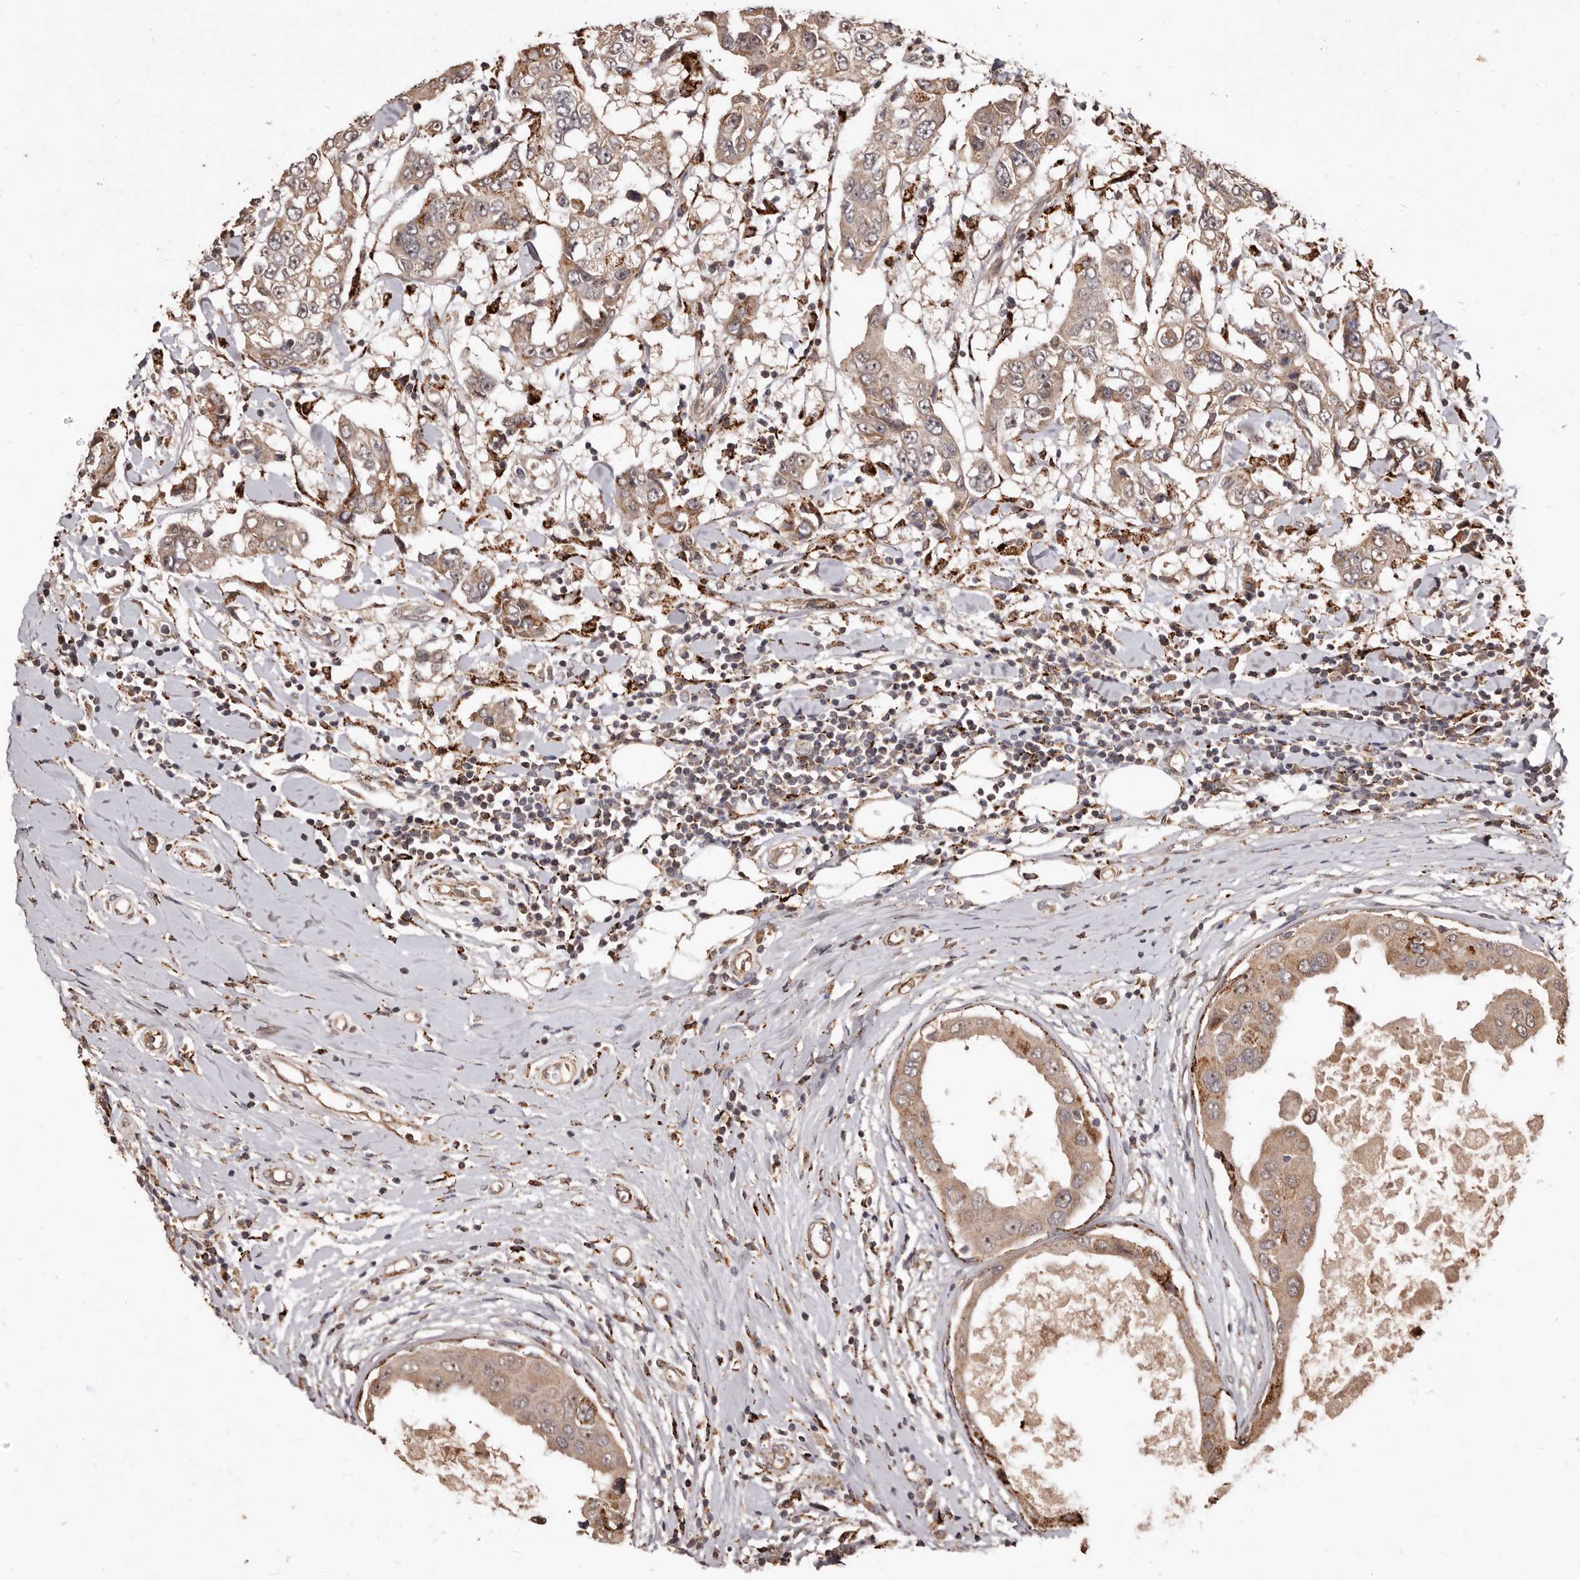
{"staining": {"intensity": "moderate", "quantity": ">75%", "location": "cytoplasmic/membranous"}, "tissue": "breast cancer", "cell_type": "Tumor cells", "image_type": "cancer", "snomed": [{"axis": "morphology", "description": "Duct carcinoma"}, {"axis": "topography", "description": "Breast"}], "caption": "Protein staining by immunohistochemistry (IHC) demonstrates moderate cytoplasmic/membranous positivity in approximately >75% of tumor cells in invasive ductal carcinoma (breast).", "gene": "AKAP7", "patient": {"sex": "female", "age": 27}}